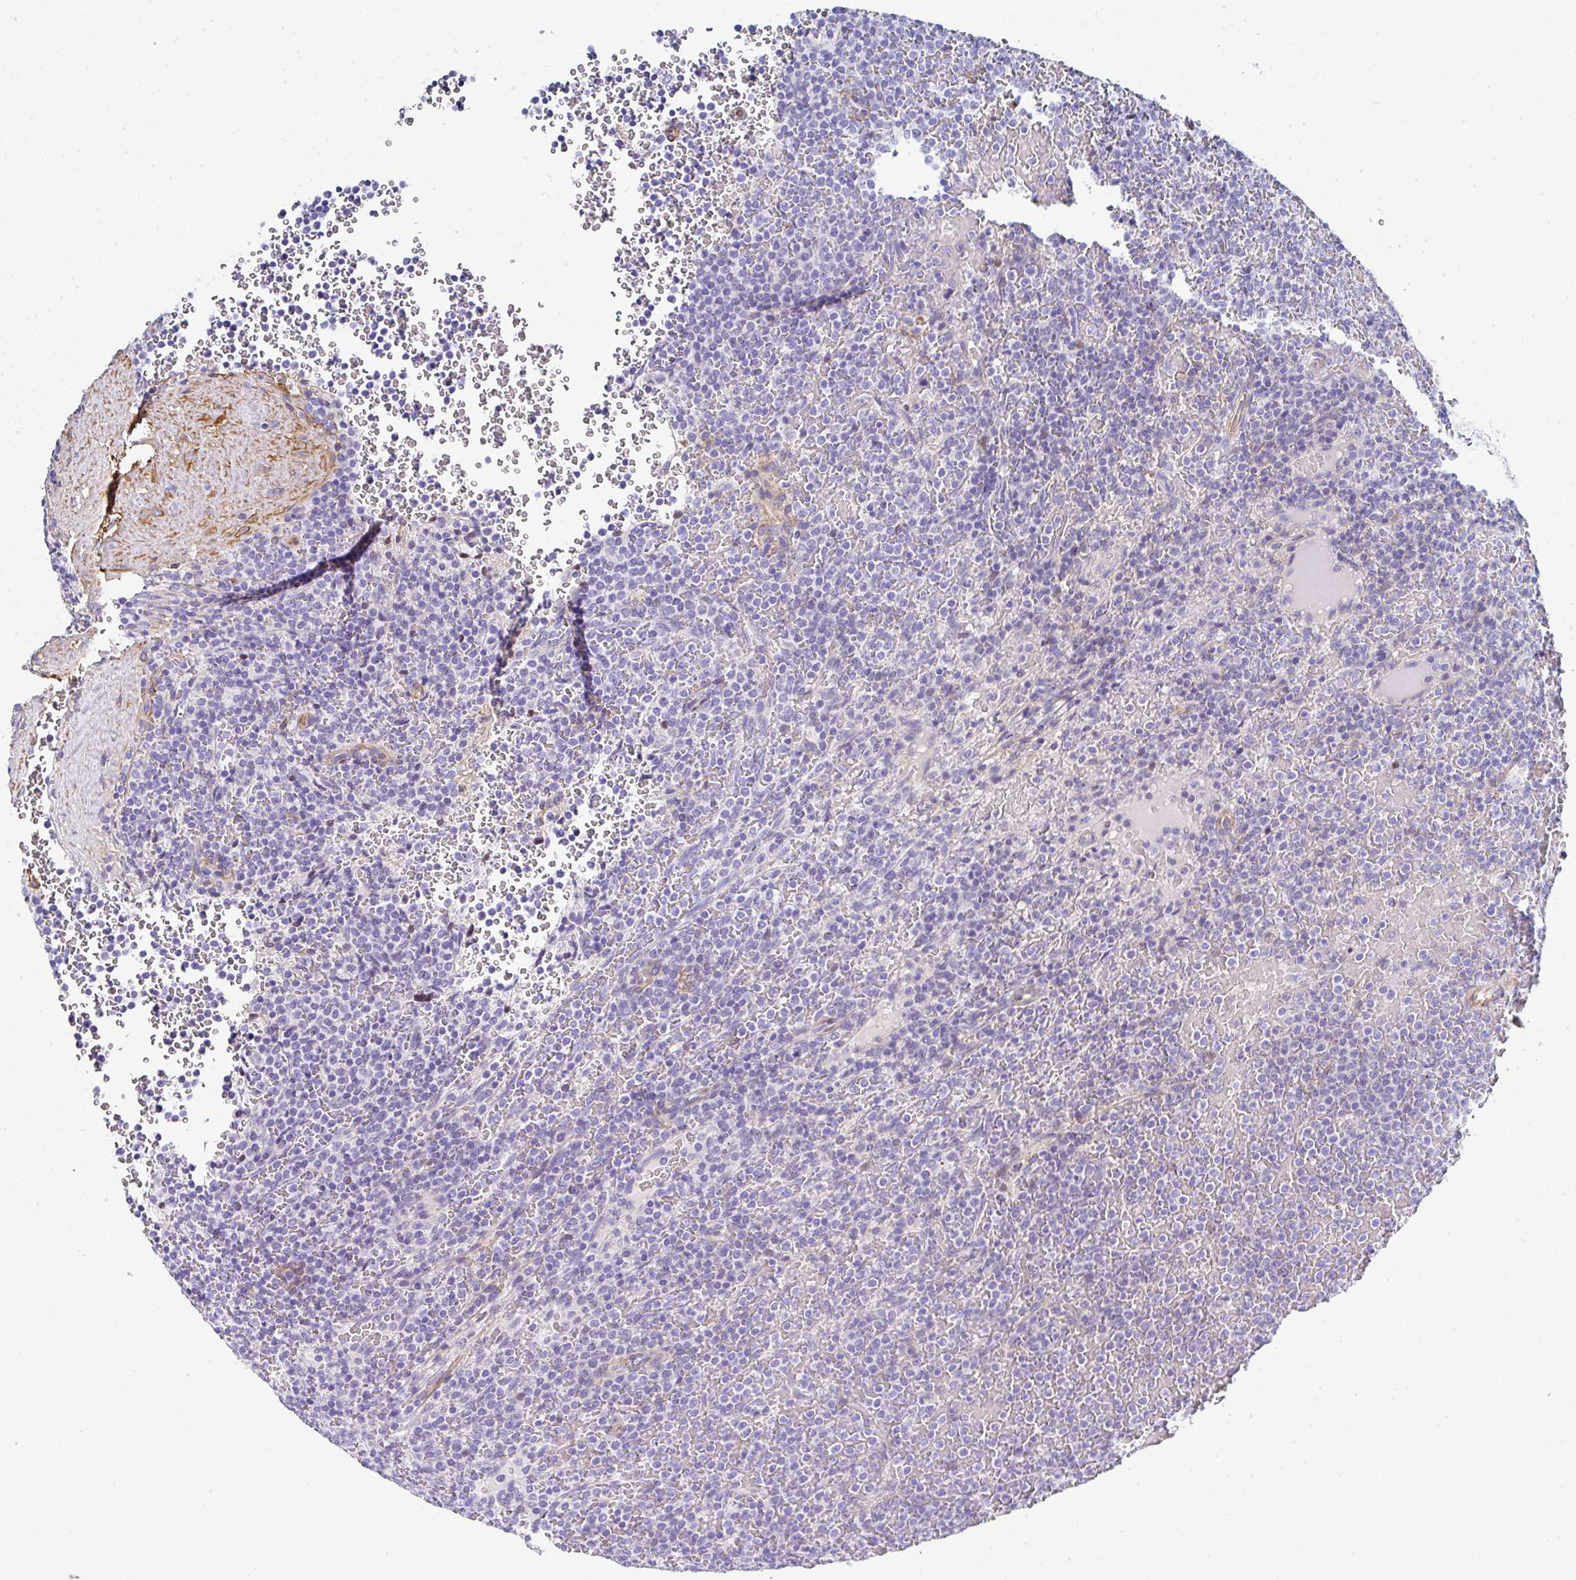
{"staining": {"intensity": "negative", "quantity": "none", "location": "none"}, "tissue": "lymphoma", "cell_type": "Tumor cells", "image_type": "cancer", "snomed": [{"axis": "morphology", "description": "Malignant lymphoma, non-Hodgkin's type, Low grade"}, {"axis": "topography", "description": "Spleen"}], "caption": "IHC of lymphoma demonstrates no staining in tumor cells.", "gene": "PPFIA4", "patient": {"sex": "male", "age": 60}}